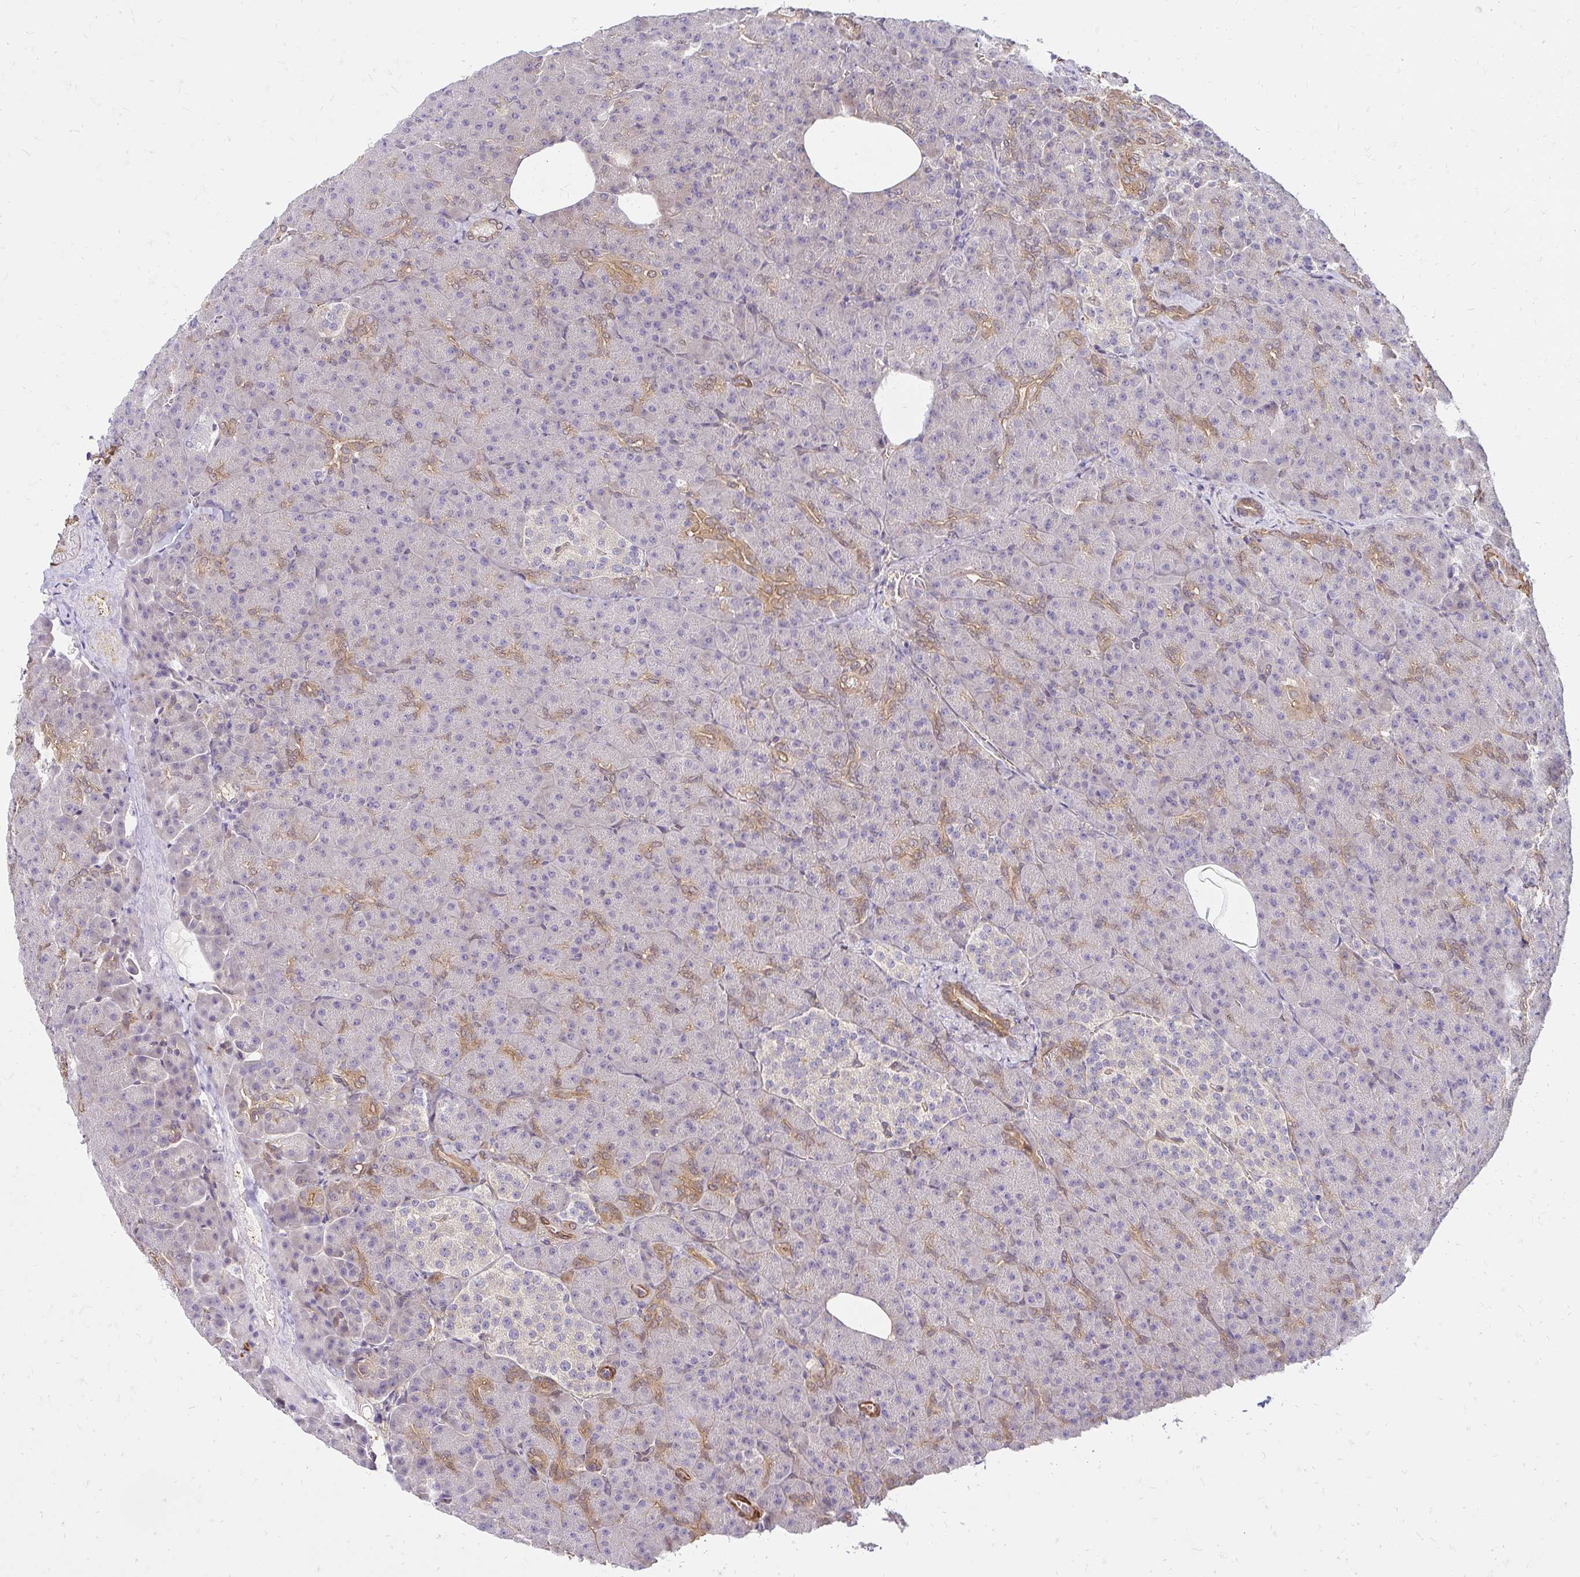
{"staining": {"intensity": "moderate", "quantity": "<25%", "location": "cytoplasmic/membranous"}, "tissue": "pancreas", "cell_type": "Exocrine glandular cells", "image_type": "normal", "snomed": [{"axis": "morphology", "description": "Normal tissue, NOS"}, {"axis": "topography", "description": "Pancreas"}], "caption": "Brown immunohistochemical staining in unremarkable human pancreas demonstrates moderate cytoplasmic/membranous expression in about <25% of exocrine glandular cells. The staining was performed using DAB (3,3'-diaminobenzidine) to visualize the protein expression in brown, while the nuclei were stained in blue with hematoxylin (Magnification: 20x).", "gene": "YAP1", "patient": {"sex": "female", "age": 74}}